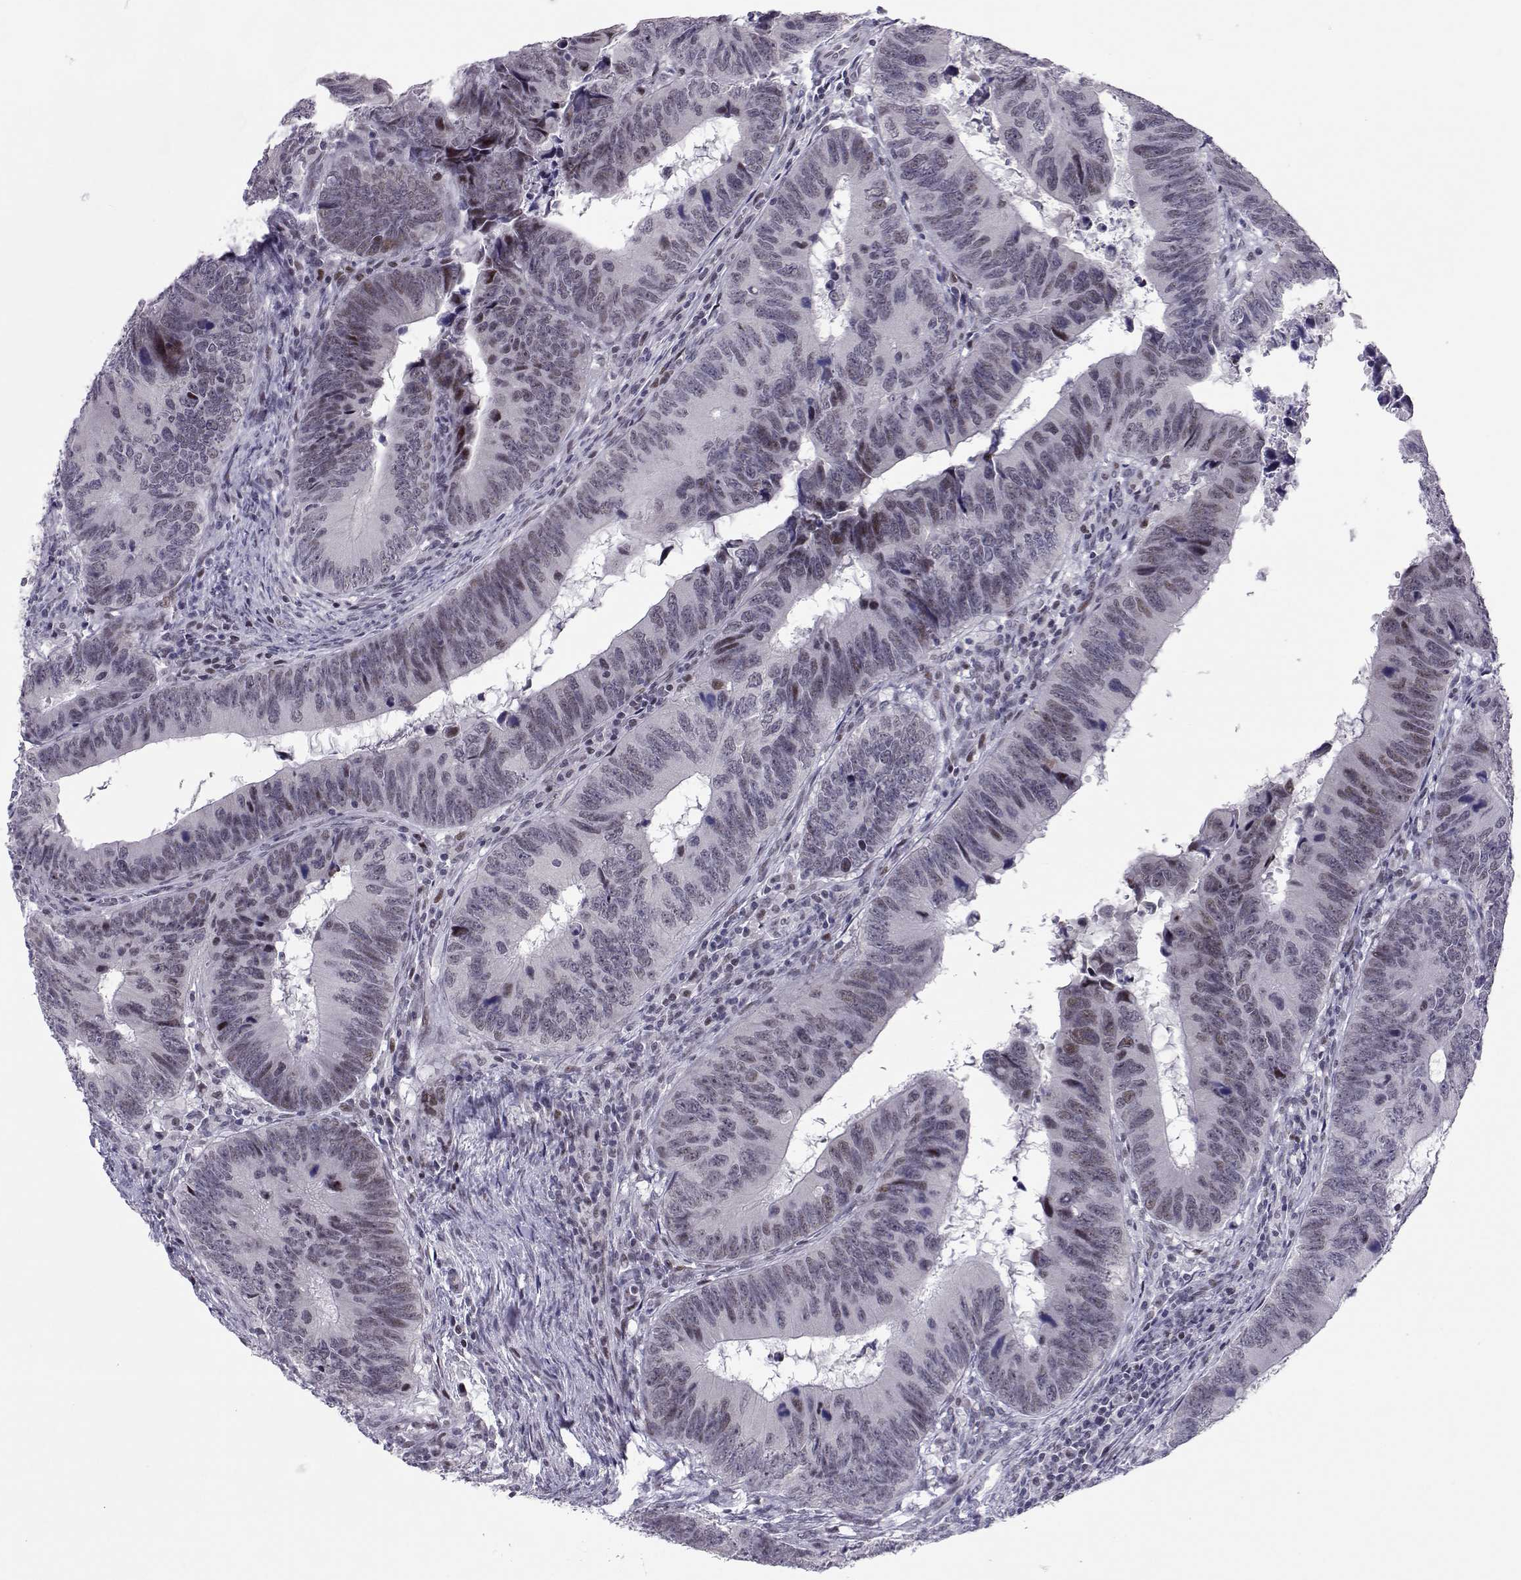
{"staining": {"intensity": "negative", "quantity": "none", "location": "none"}, "tissue": "colorectal cancer", "cell_type": "Tumor cells", "image_type": "cancer", "snomed": [{"axis": "morphology", "description": "Adenocarcinoma, NOS"}, {"axis": "topography", "description": "Colon"}], "caption": "There is no significant staining in tumor cells of colorectal adenocarcinoma.", "gene": "SIX6", "patient": {"sex": "female", "age": 82}}